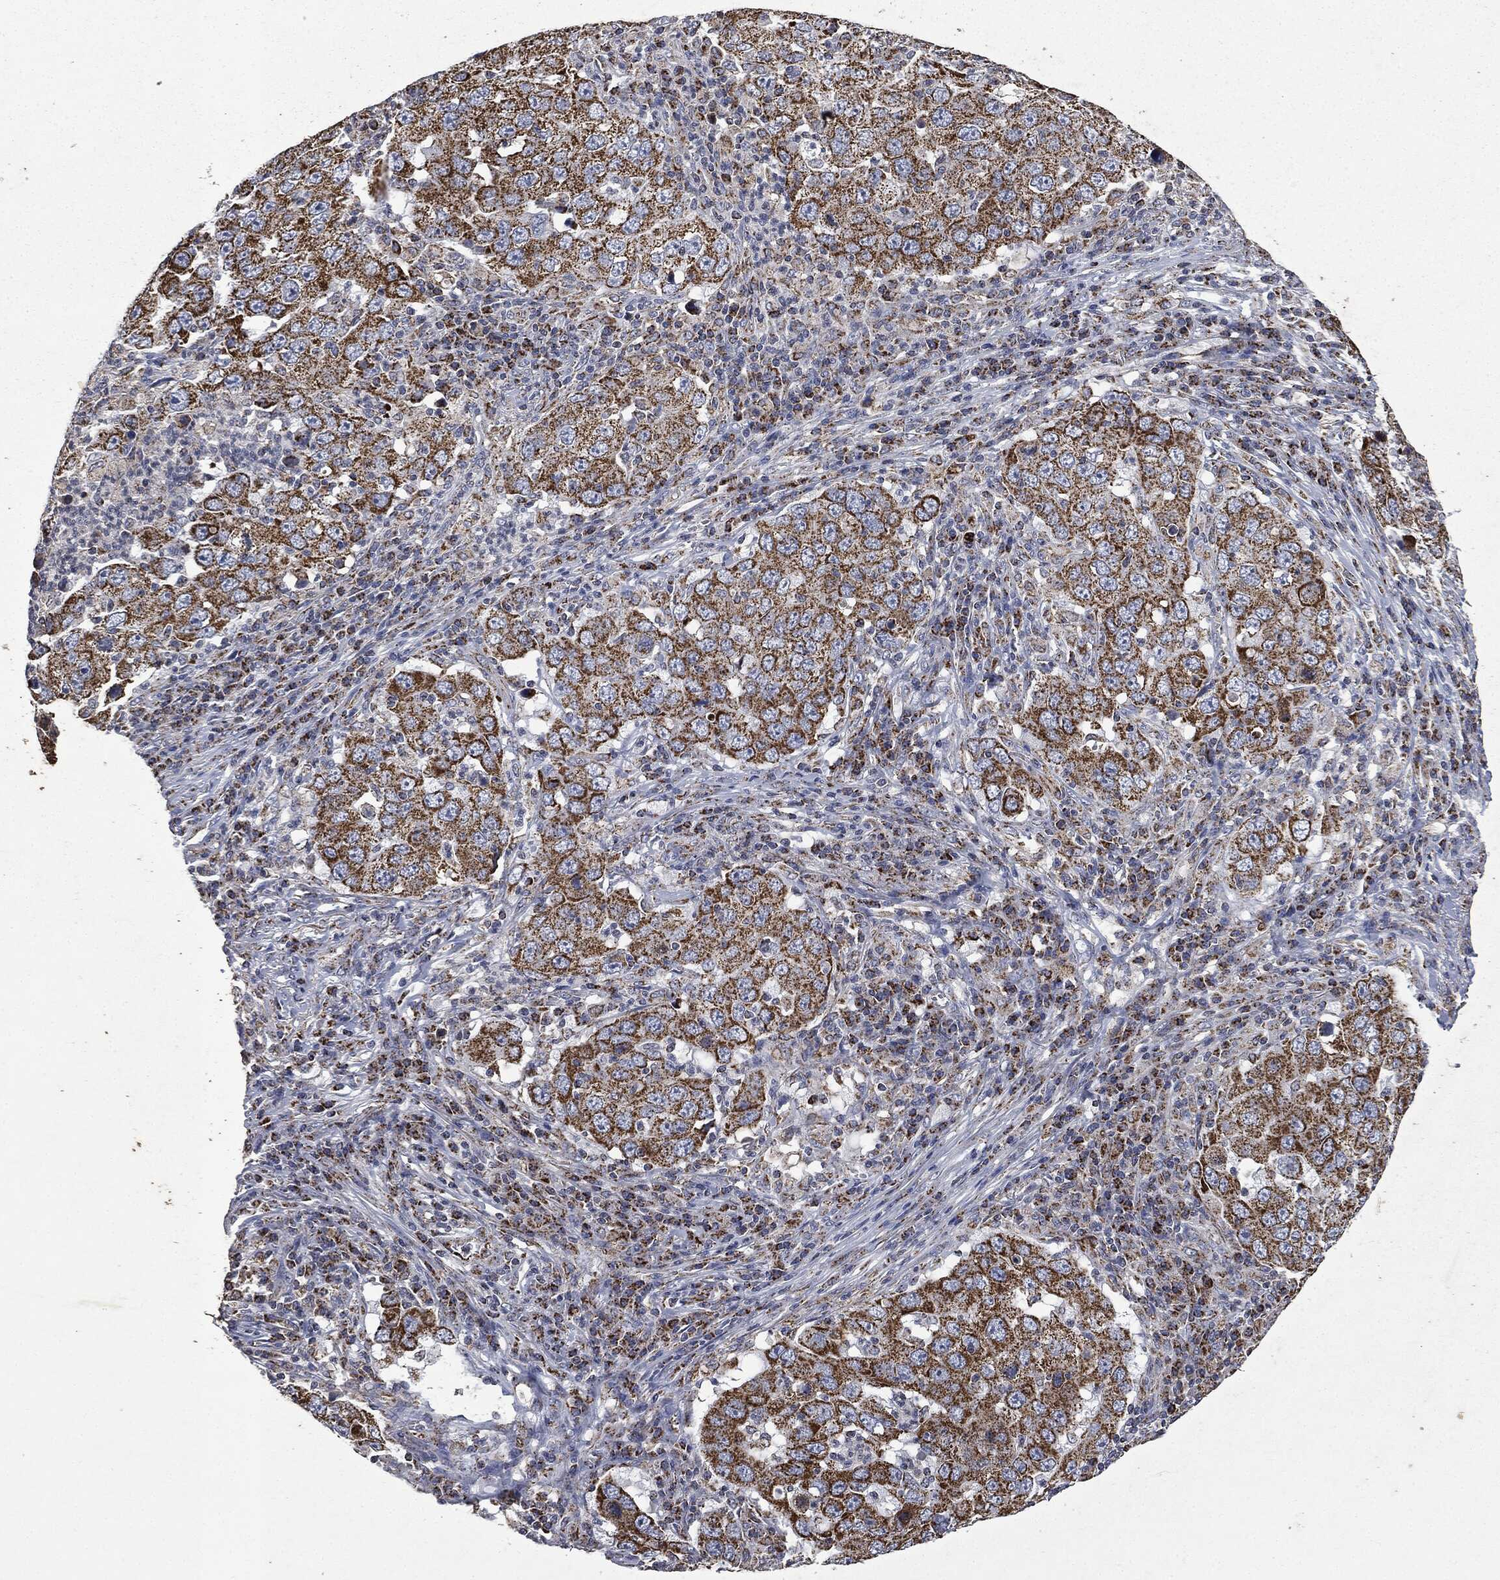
{"staining": {"intensity": "strong", "quantity": ">75%", "location": "cytoplasmic/membranous"}, "tissue": "lung cancer", "cell_type": "Tumor cells", "image_type": "cancer", "snomed": [{"axis": "morphology", "description": "Adenocarcinoma, NOS"}, {"axis": "topography", "description": "Lung"}], "caption": "This micrograph demonstrates immunohistochemistry (IHC) staining of lung cancer (adenocarcinoma), with high strong cytoplasmic/membranous positivity in approximately >75% of tumor cells.", "gene": "RYK", "patient": {"sex": "male", "age": 73}}